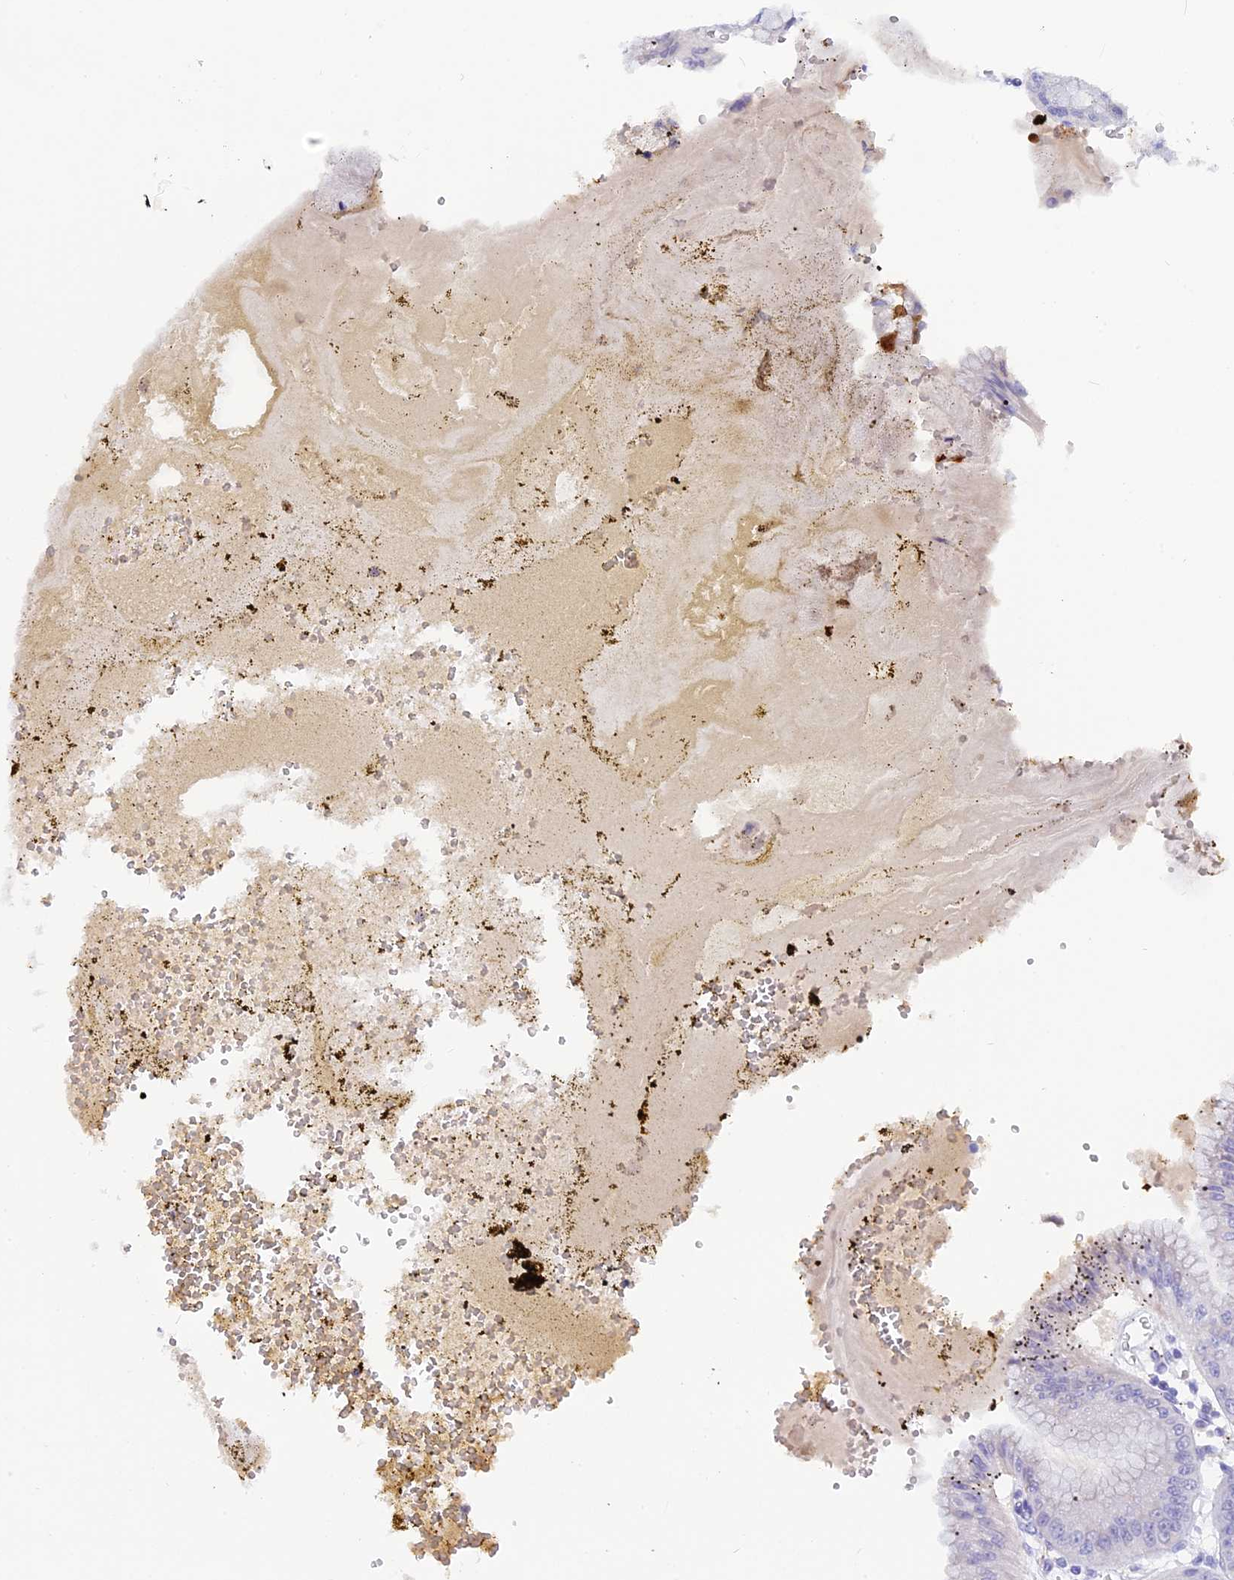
{"staining": {"intensity": "strong", "quantity": "25%-75%", "location": "cytoplasmic/membranous,nuclear"}, "tissue": "stomach", "cell_type": "Glandular cells", "image_type": "normal", "snomed": [{"axis": "morphology", "description": "Normal tissue, NOS"}, {"axis": "topography", "description": "Stomach, lower"}], "caption": "The micrograph shows immunohistochemical staining of unremarkable stomach. There is strong cytoplasmic/membranous,nuclear positivity is identified in approximately 25%-75% of glandular cells.", "gene": "NKPD1", "patient": {"sex": "male", "age": 71}}